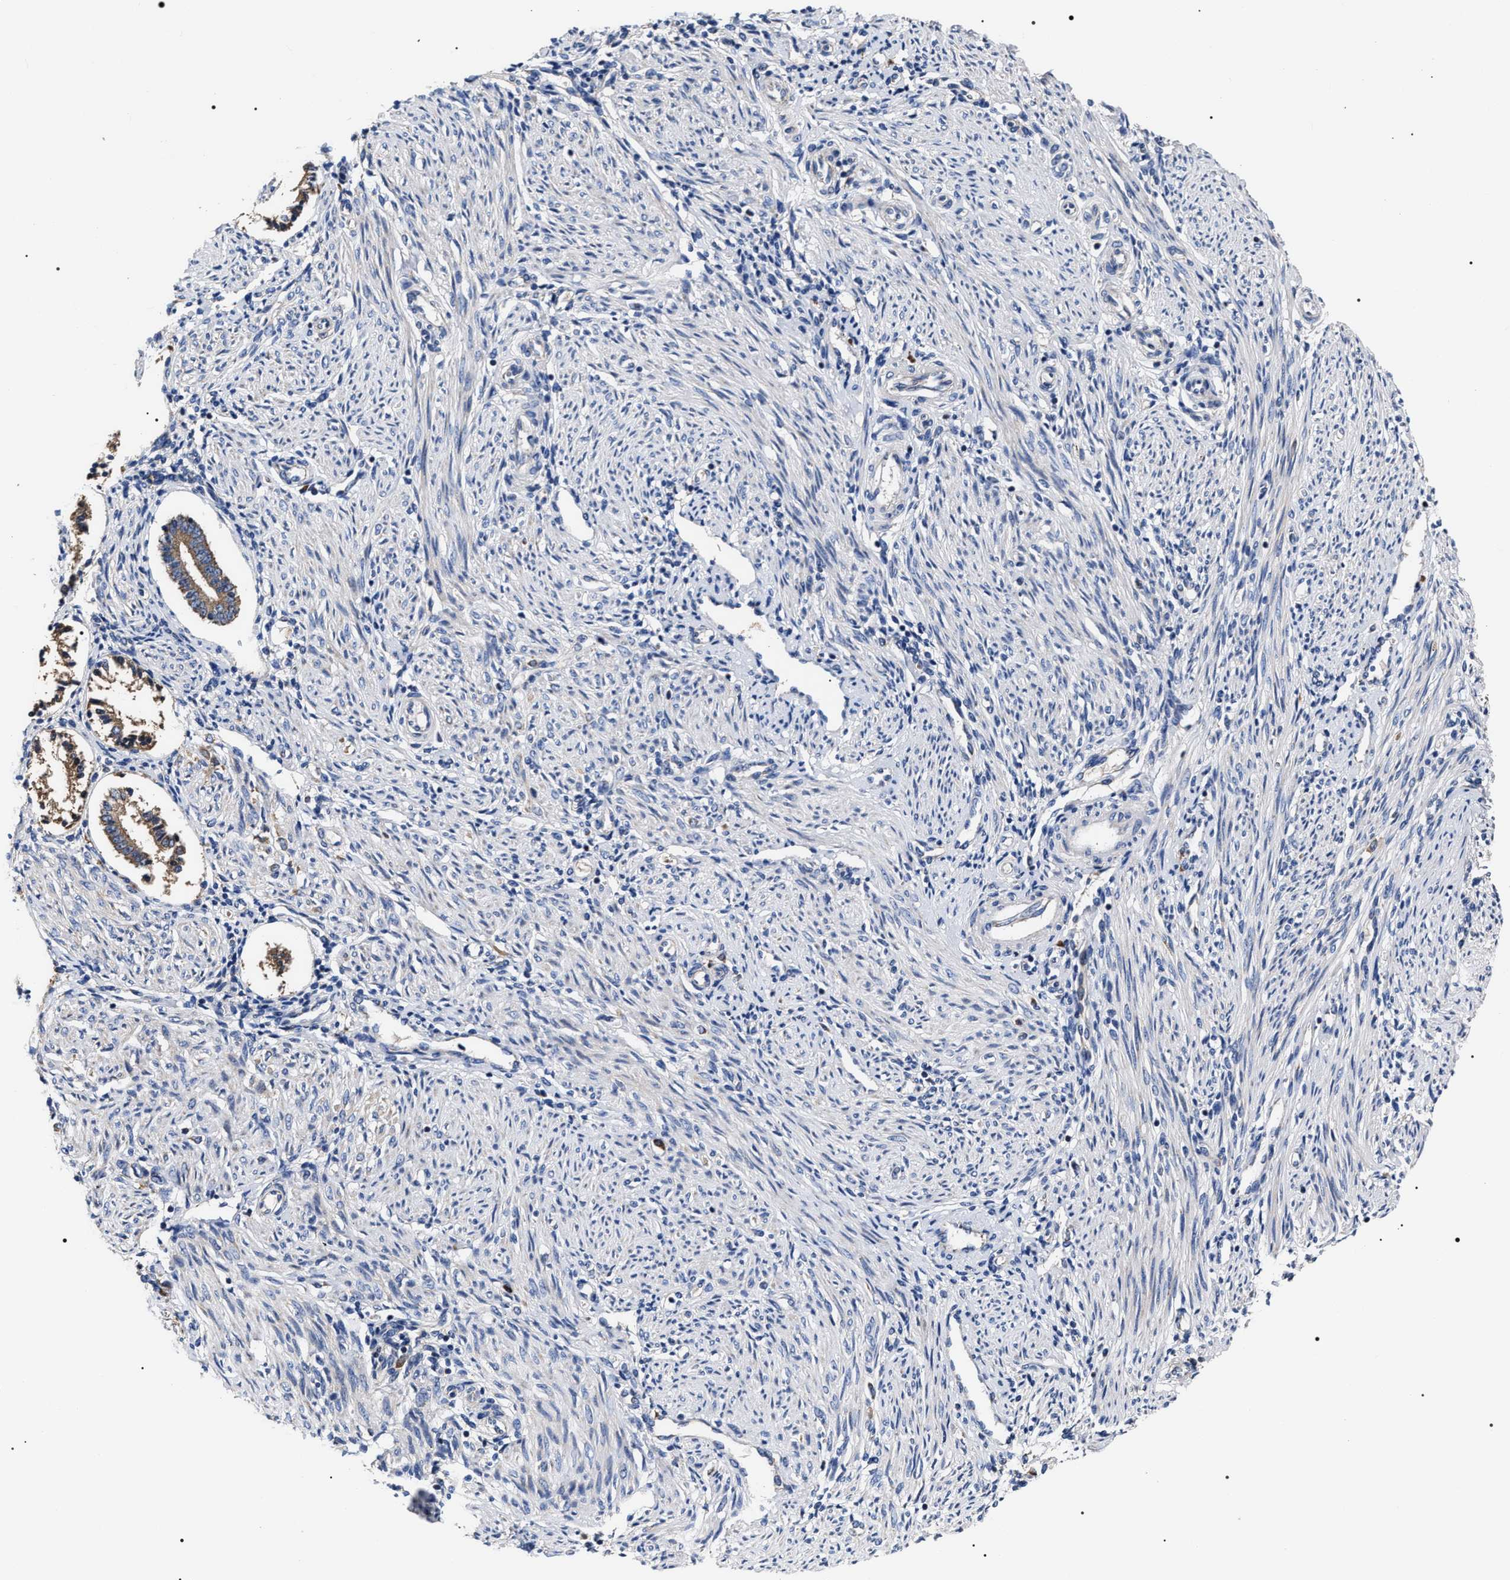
{"staining": {"intensity": "negative", "quantity": "none", "location": "none"}, "tissue": "endometrium", "cell_type": "Cells in endometrial stroma", "image_type": "normal", "snomed": [{"axis": "morphology", "description": "Normal tissue, NOS"}, {"axis": "topography", "description": "Endometrium"}], "caption": "This is an IHC image of benign endometrium. There is no expression in cells in endometrial stroma.", "gene": "MACC1", "patient": {"sex": "female", "age": 42}}